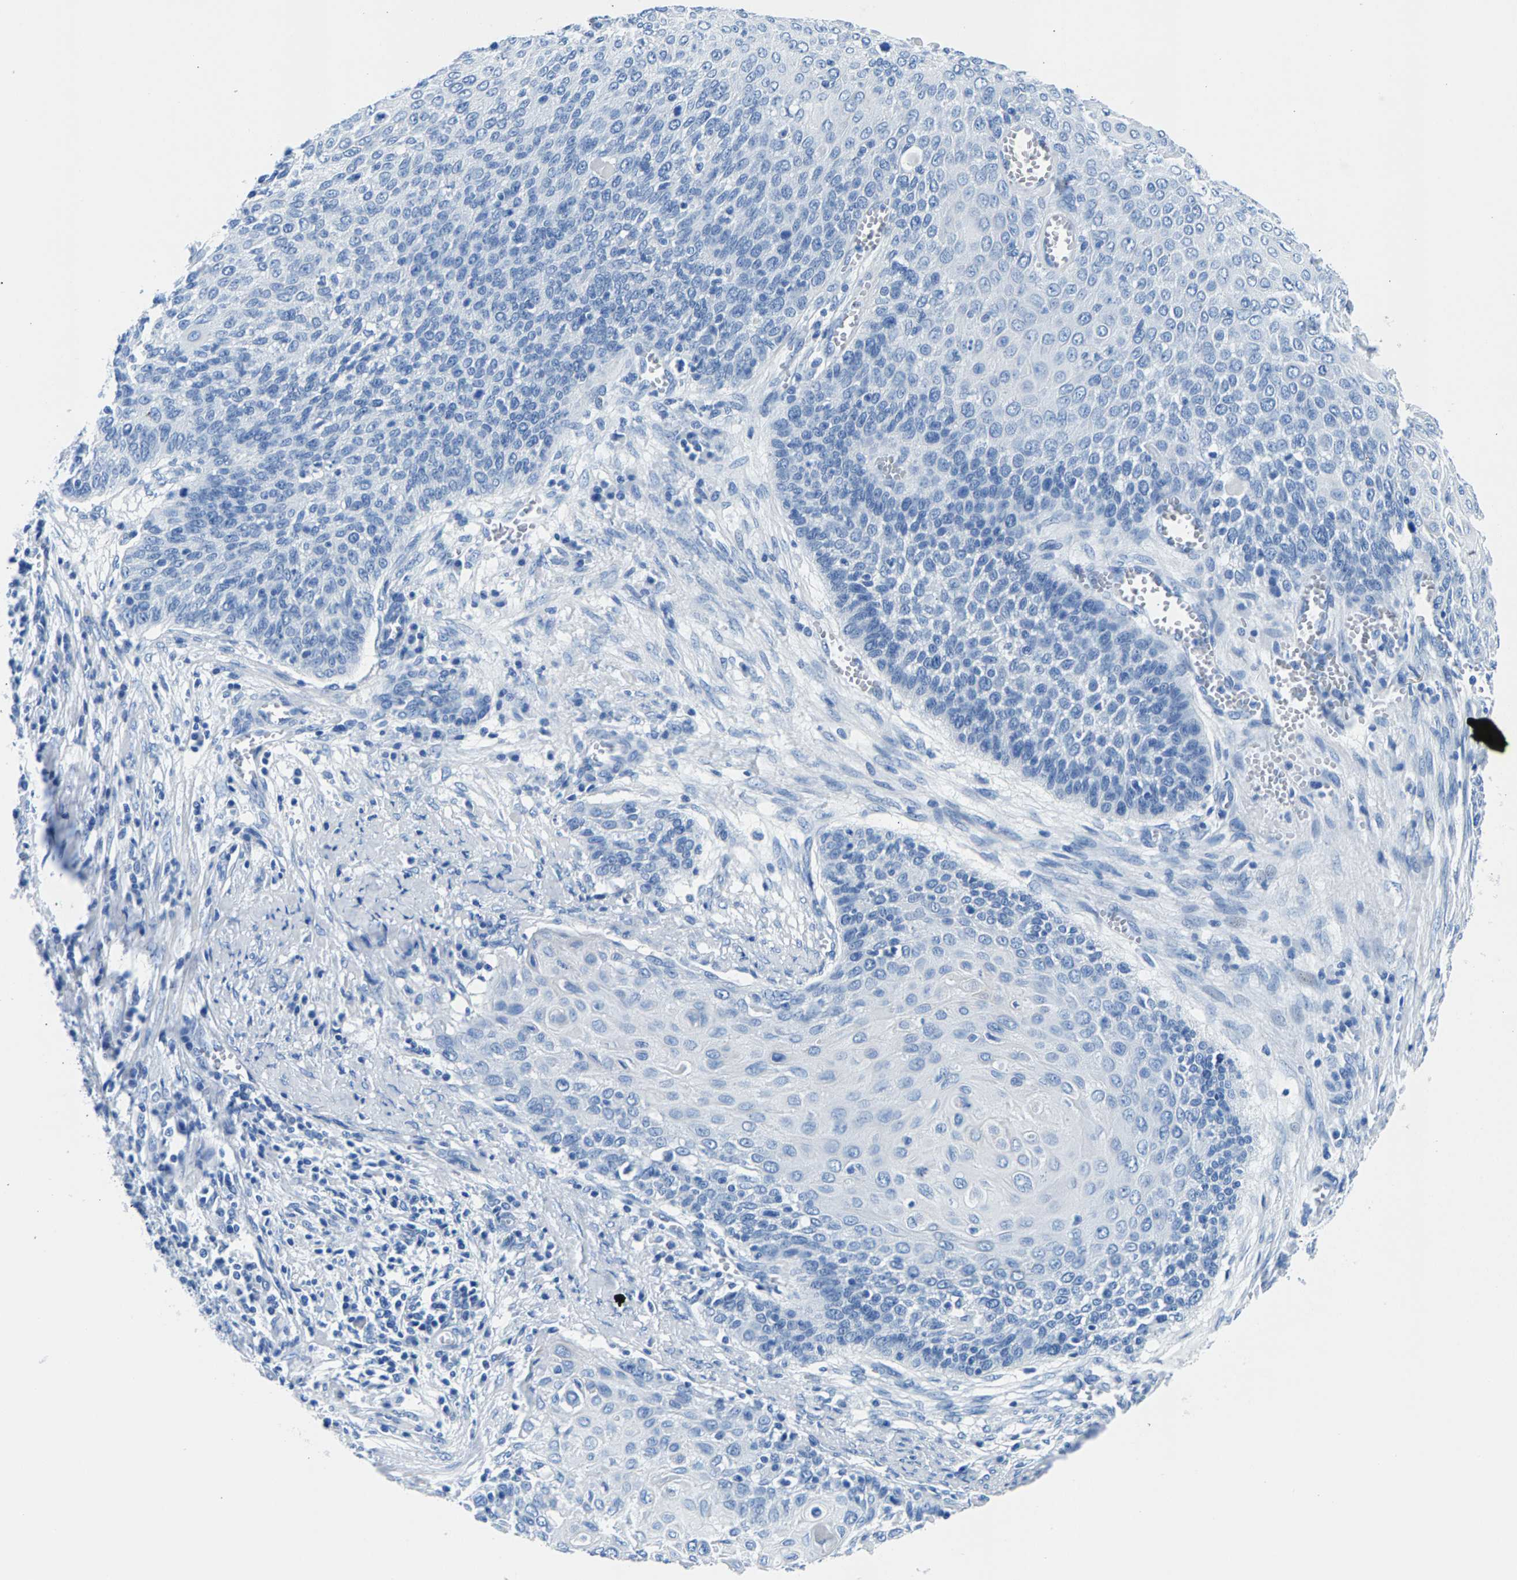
{"staining": {"intensity": "negative", "quantity": "none", "location": "none"}, "tissue": "cervical cancer", "cell_type": "Tumor cells", "image_type": "cancer", "snomed": [{"axis": "morphology", "description": "Squamous cell carcinoma, NOS"}, {"axis": "topography", "description": "Cervix"}], "caption": "Photomicrograph shows no significant protein positivity in tumor cells of cervical cancer.", "gene": "CPS1", "patient": {"sex": "female", "age": 39}}